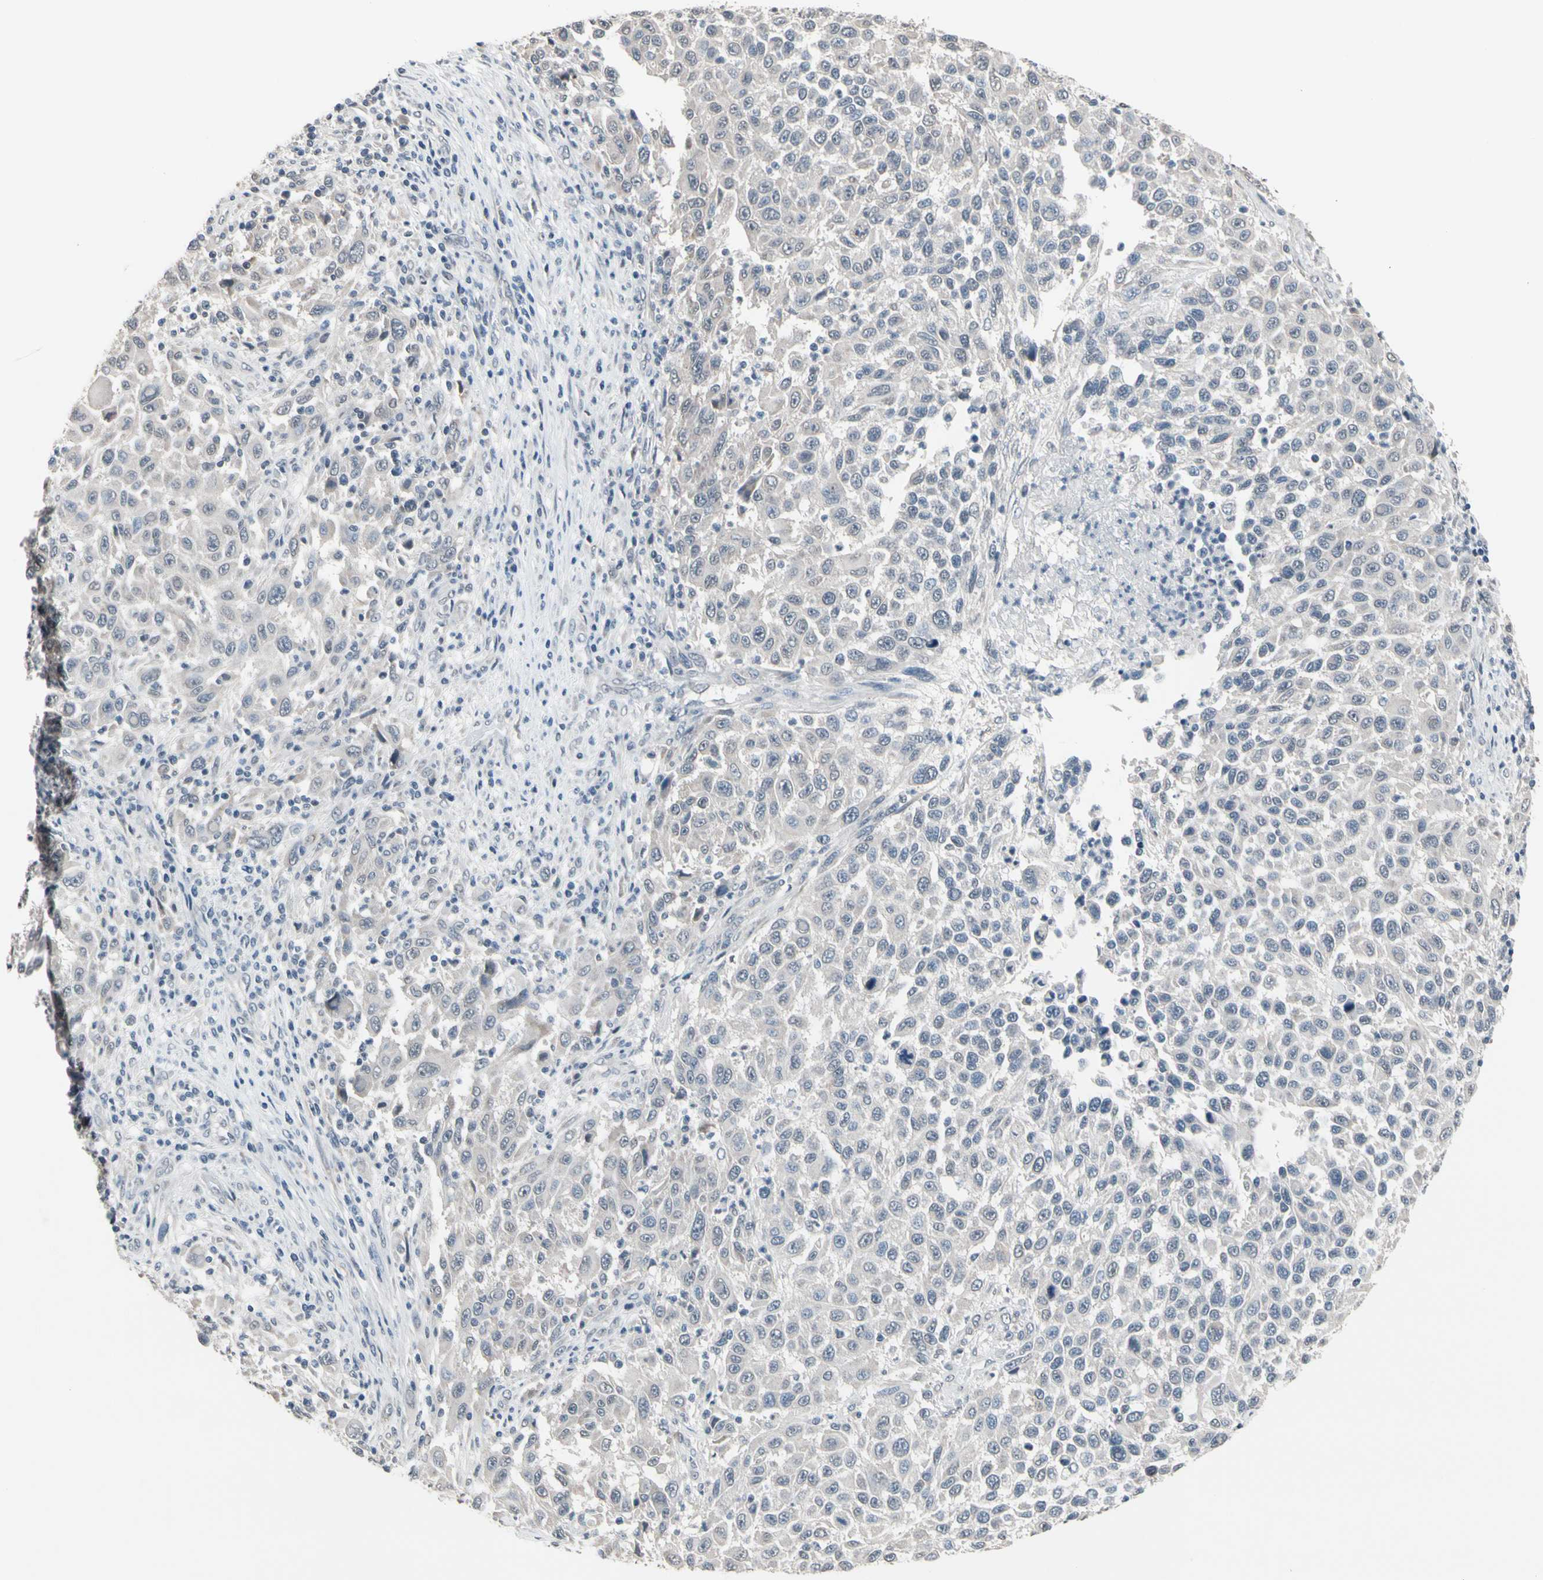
{"staining": {"intensity": "negative", "quantity": "none", "location": "none"}, "tissue": "melanoma", "cell_type": "Tumor cells", "image_type": "cancer", "snomed": [{"axis": "morphology", "description": "Malignant melanoma, Metastatic site"}, {"axis": "topography", "description": "Lymph node"}], "caption": "IHC image of human melanoma stained for a protein (brown), which shows no expression in tumor cells. (DAB (3,3'-diaminobenzidine) immunohistochemistry (IHC) with hematoxylin counter stain).", "gene": "SV2A", "patient": {"sex": "male", "age": 61}}